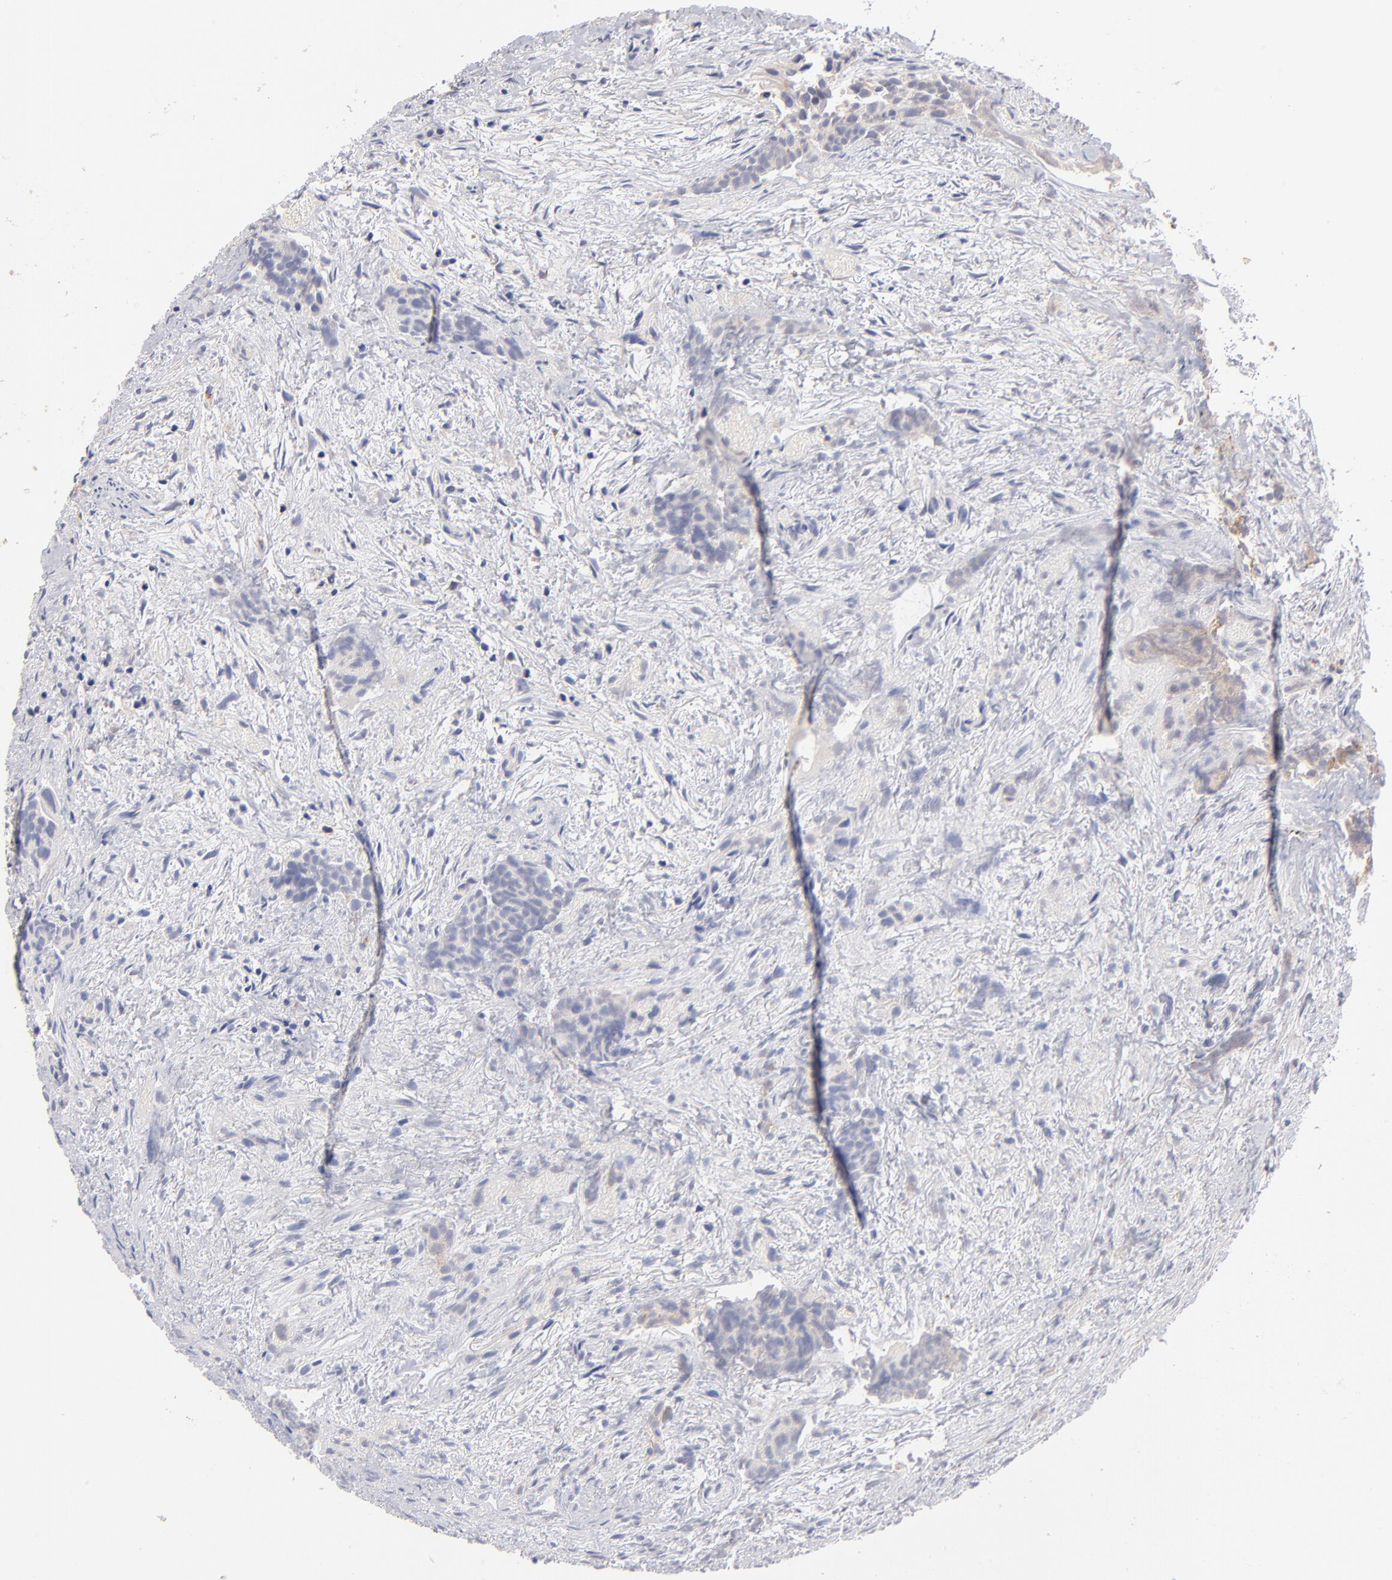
{"staining": {"intensity": "moderate", "quantity": ">75%", "location": "cytoplasmic/membranous"}, "tissue": "urothelial cancer", "cell_type": "Tumor cells", "image_type": "cancer", "snomed": [{"axis": "morphology", "description": "Urothelial carcinoma, High grade"}, {"axis": "topography", "description": "Urinary bladder"}], "caption": "High-magnification brightfield microscopy of urothelial cancer stained with DAB (brown) and counterstained with hematoxylin (blue). tumor cells exhibit moderate cytoplasmic/membranous expression is identified in about>75% of cells.", "gene": "HCCS", "patient": {"sex": "female", "age": 78}}